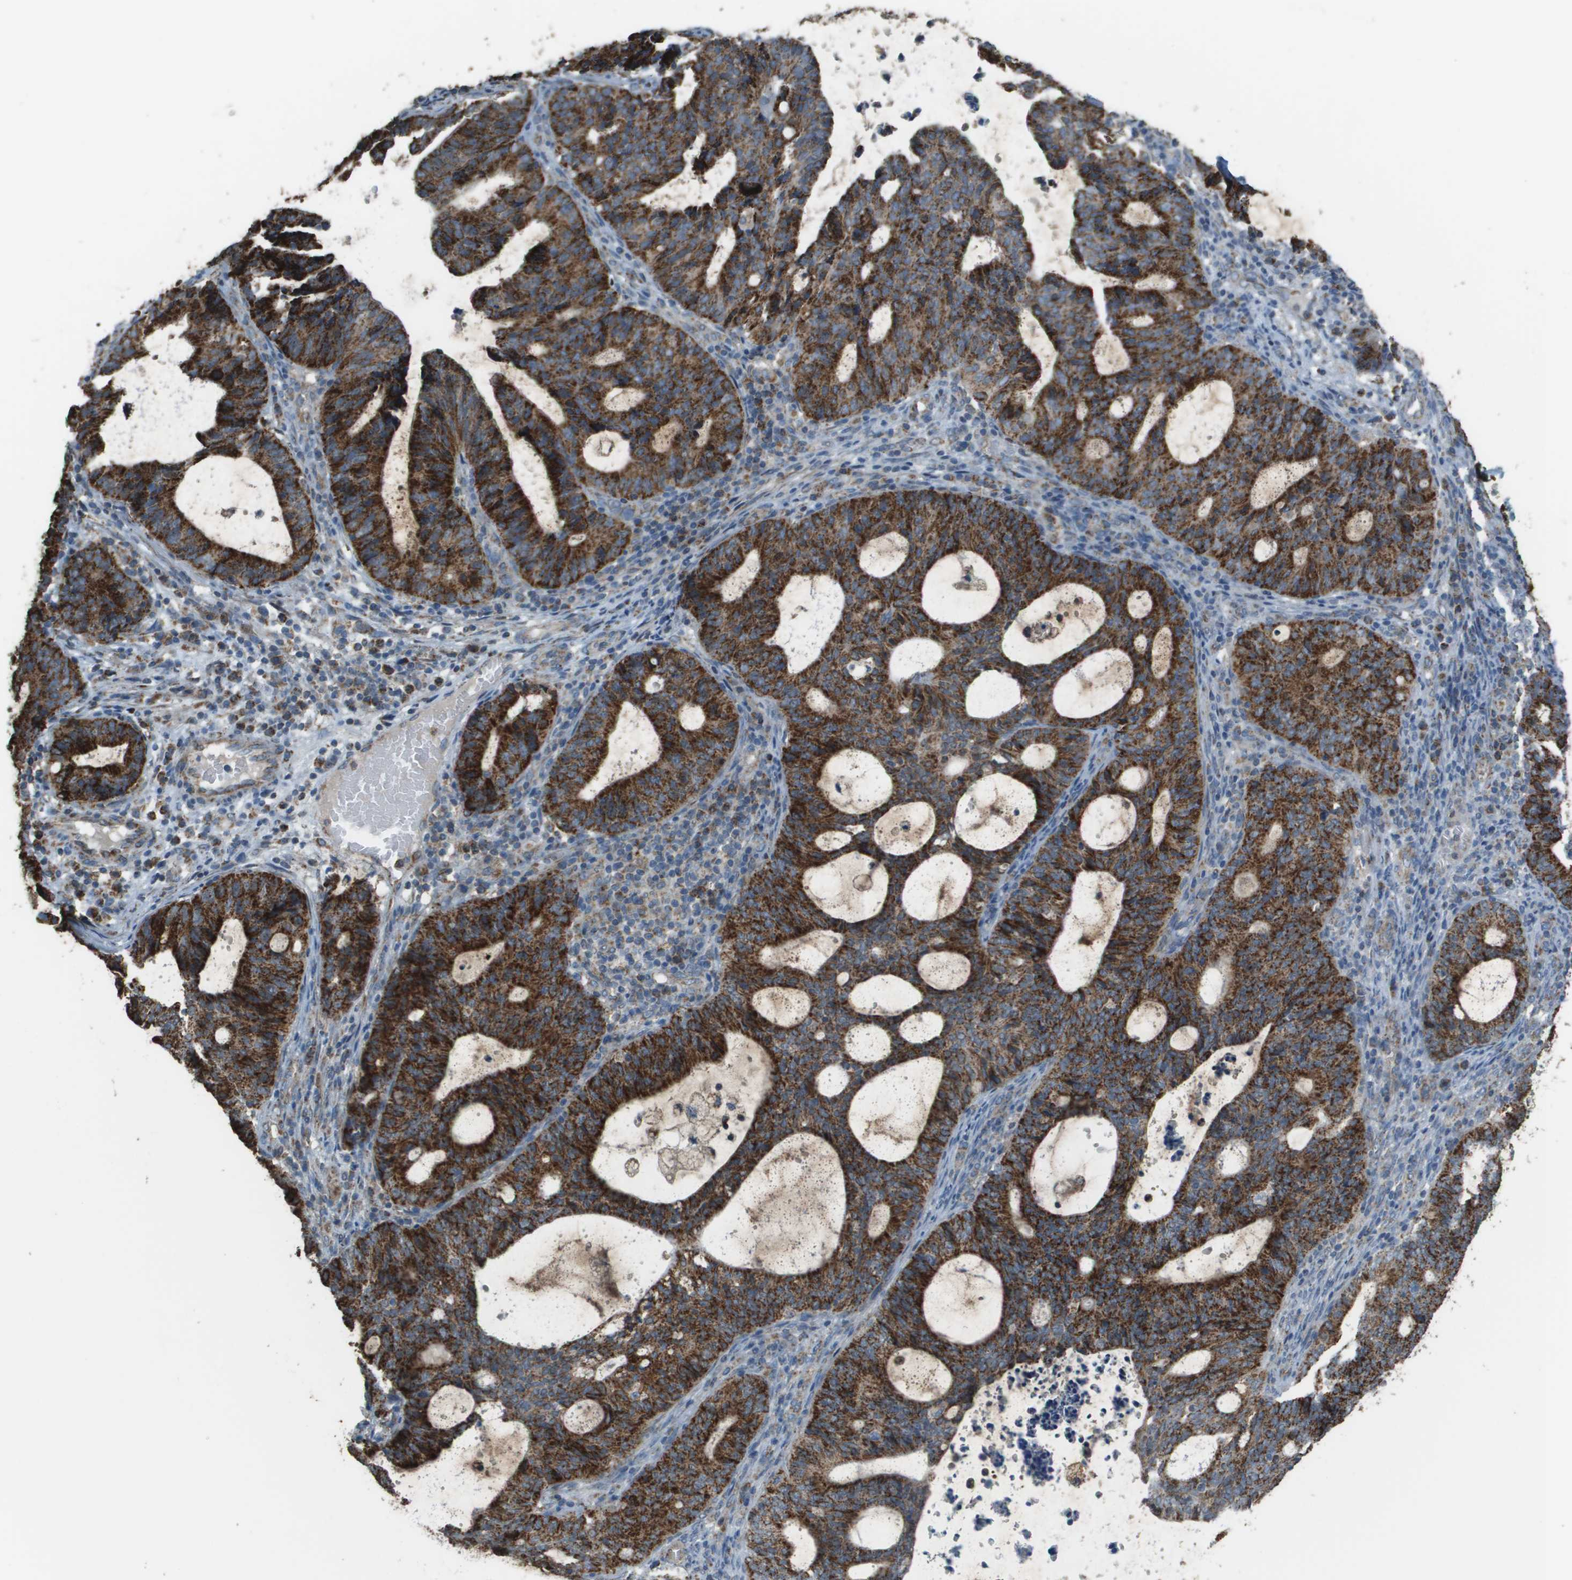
{"staining": {"intensity": "strong", "quantity": ">75%", "location": "cytoplasmic/membranous"}, "tissue": "endometrial cancer", "cell_type": "Tumor cells", "image_type": "cancer", "snomed": [{"axis": "morphology", "description": "Adenocarcinoma, NOS"}, {"axis": "topography", "description": "Uterus"}], "caption": "Protein staining of endometrial cancer tissue shows strong cytoplasmic/membranous positivity in about >75% of tumor cells.", "gene": "FH", "patient": {"sex": "female", "age": 83}}